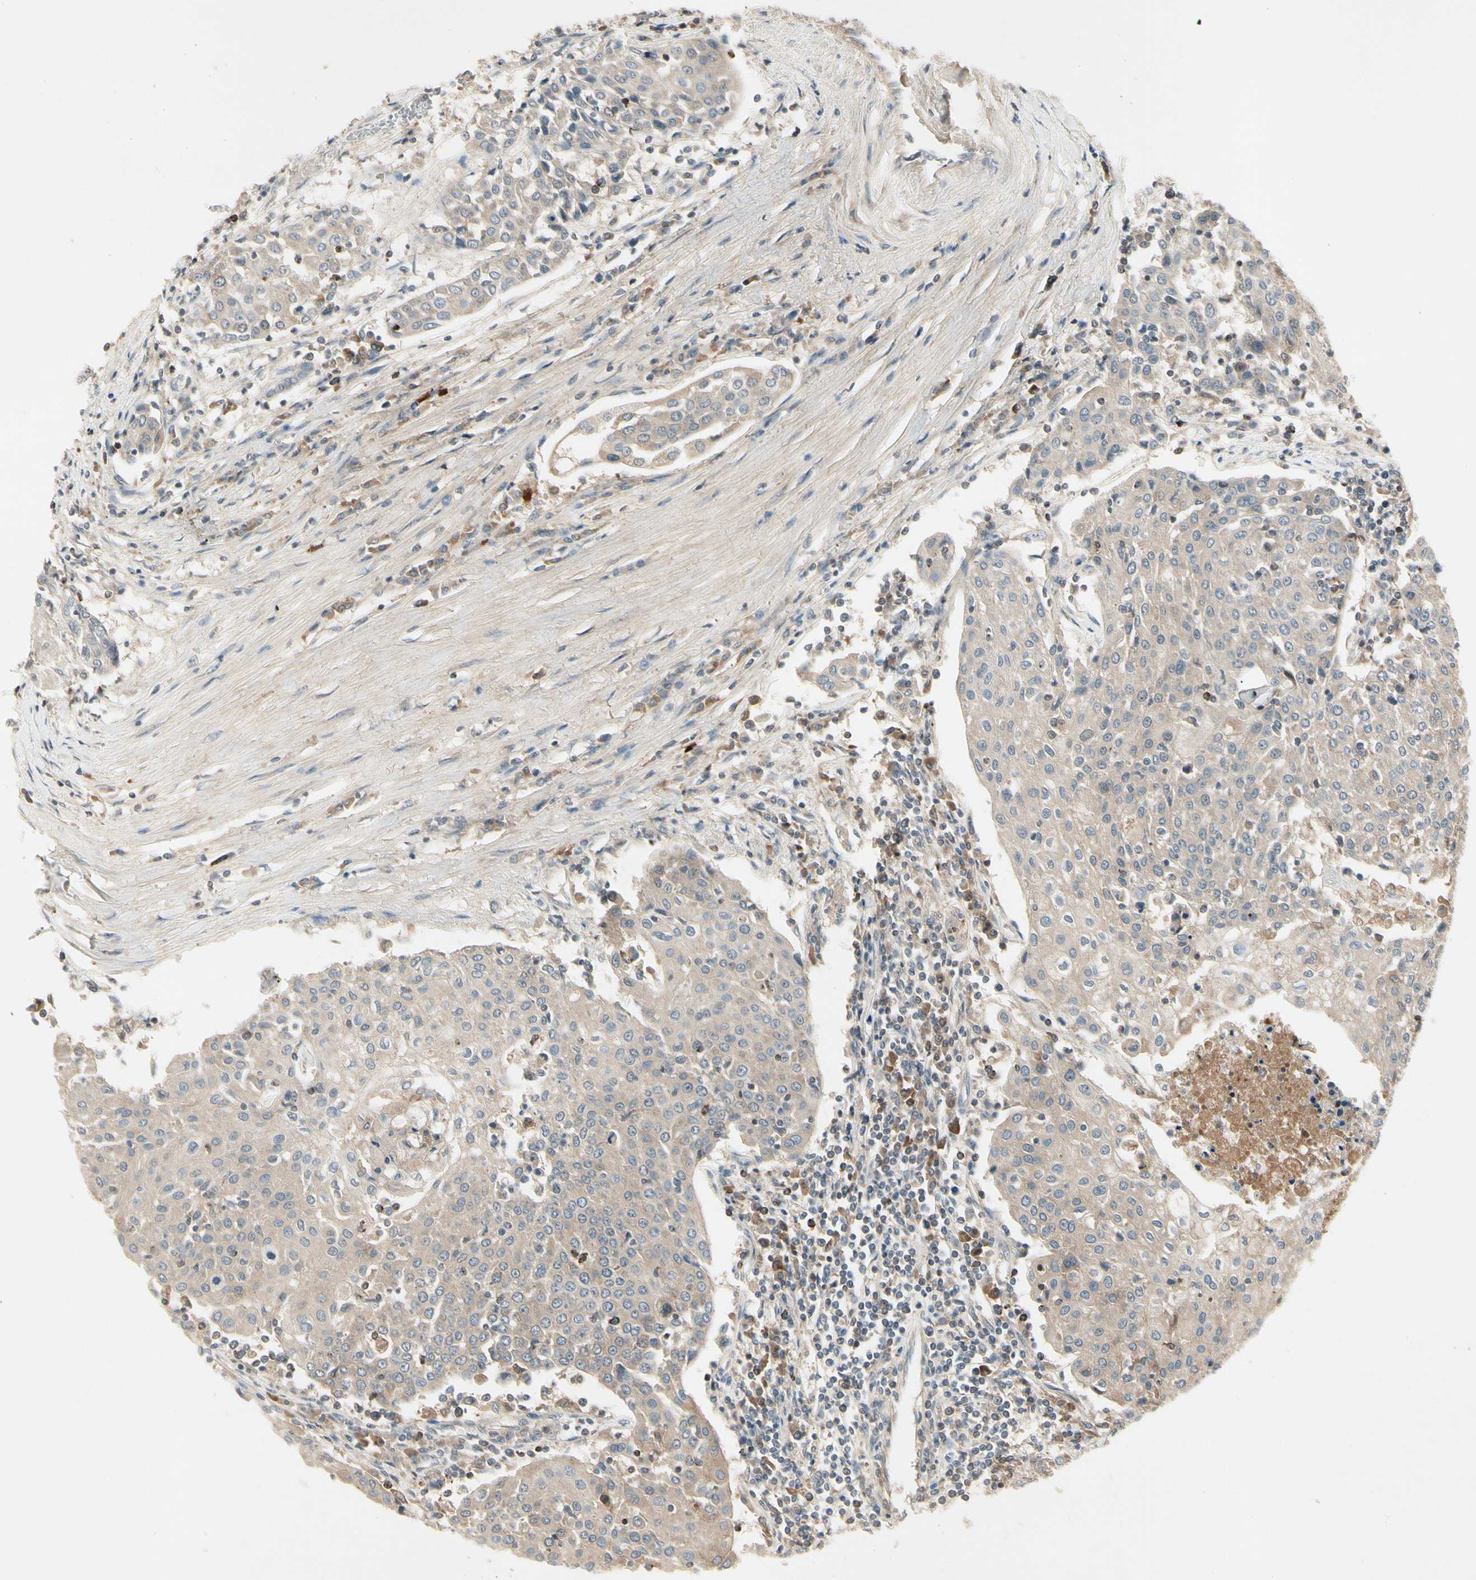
{"staining": {"intensity": "weak", "quantity": ">75%", "location": "cytoplasmic/membranous"}, "tissue": "urothelial cancer", "cell_type": "Tumor cells", "image_type": "cancer", "snomed": [{"axis": "morphology", "description": "Urothelial carcinoma, High grade"}, {"axis": "topography", "description": "Urinary bladder"}], "caption": "High-magnification brightfield microscopy of urothelial cancer stained with DAB (brown) and counterstained with hematoxylin (blue). tumor cells exhibit weak cytoplasmic/membranous expression is appreciated in approximately>75% of cells.", "gene": "CCL4", "patient": {"sex": "female", "age": 85}}